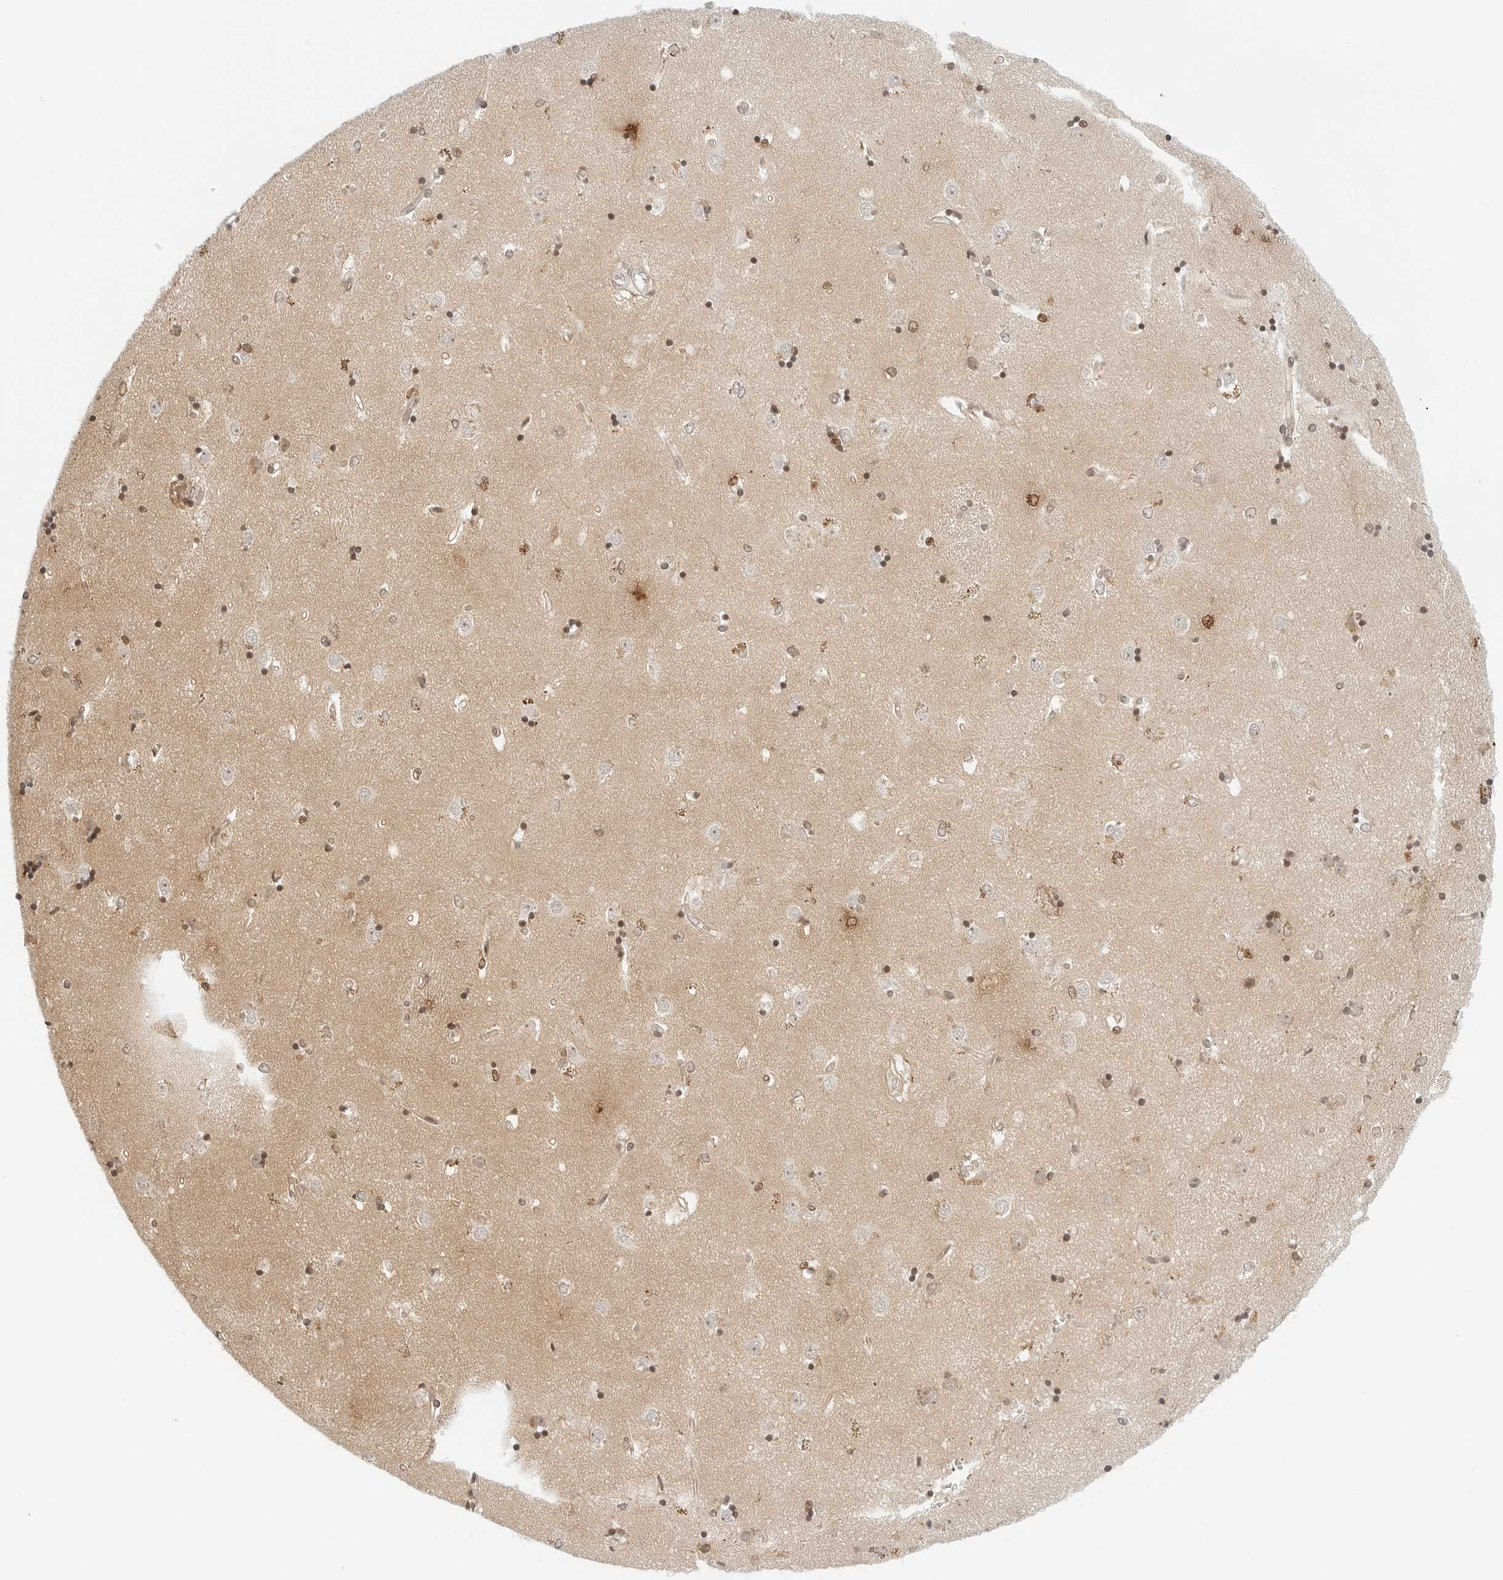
{"staining": {"intensity": "moderate", "quantity": "25%-75%", "location": "cytoplasmic/membranous,nuclear"}, "tissue": "caudate", "cell_type": "Glial cells", "image_type": "normal", "snomed": [{"axis": "morphology", "description": "Normal tissue, NOS"}, {"axis": "topography", "description": "Lateral ventricle wall"}], "caption": "A micrograph of human caudate stained for a protein shows moderate cytoplasmic/membranous,nuclear brown staining in glial cells.", "gene": "NEO1", "patient": {"sex": "male", "age": 45}}